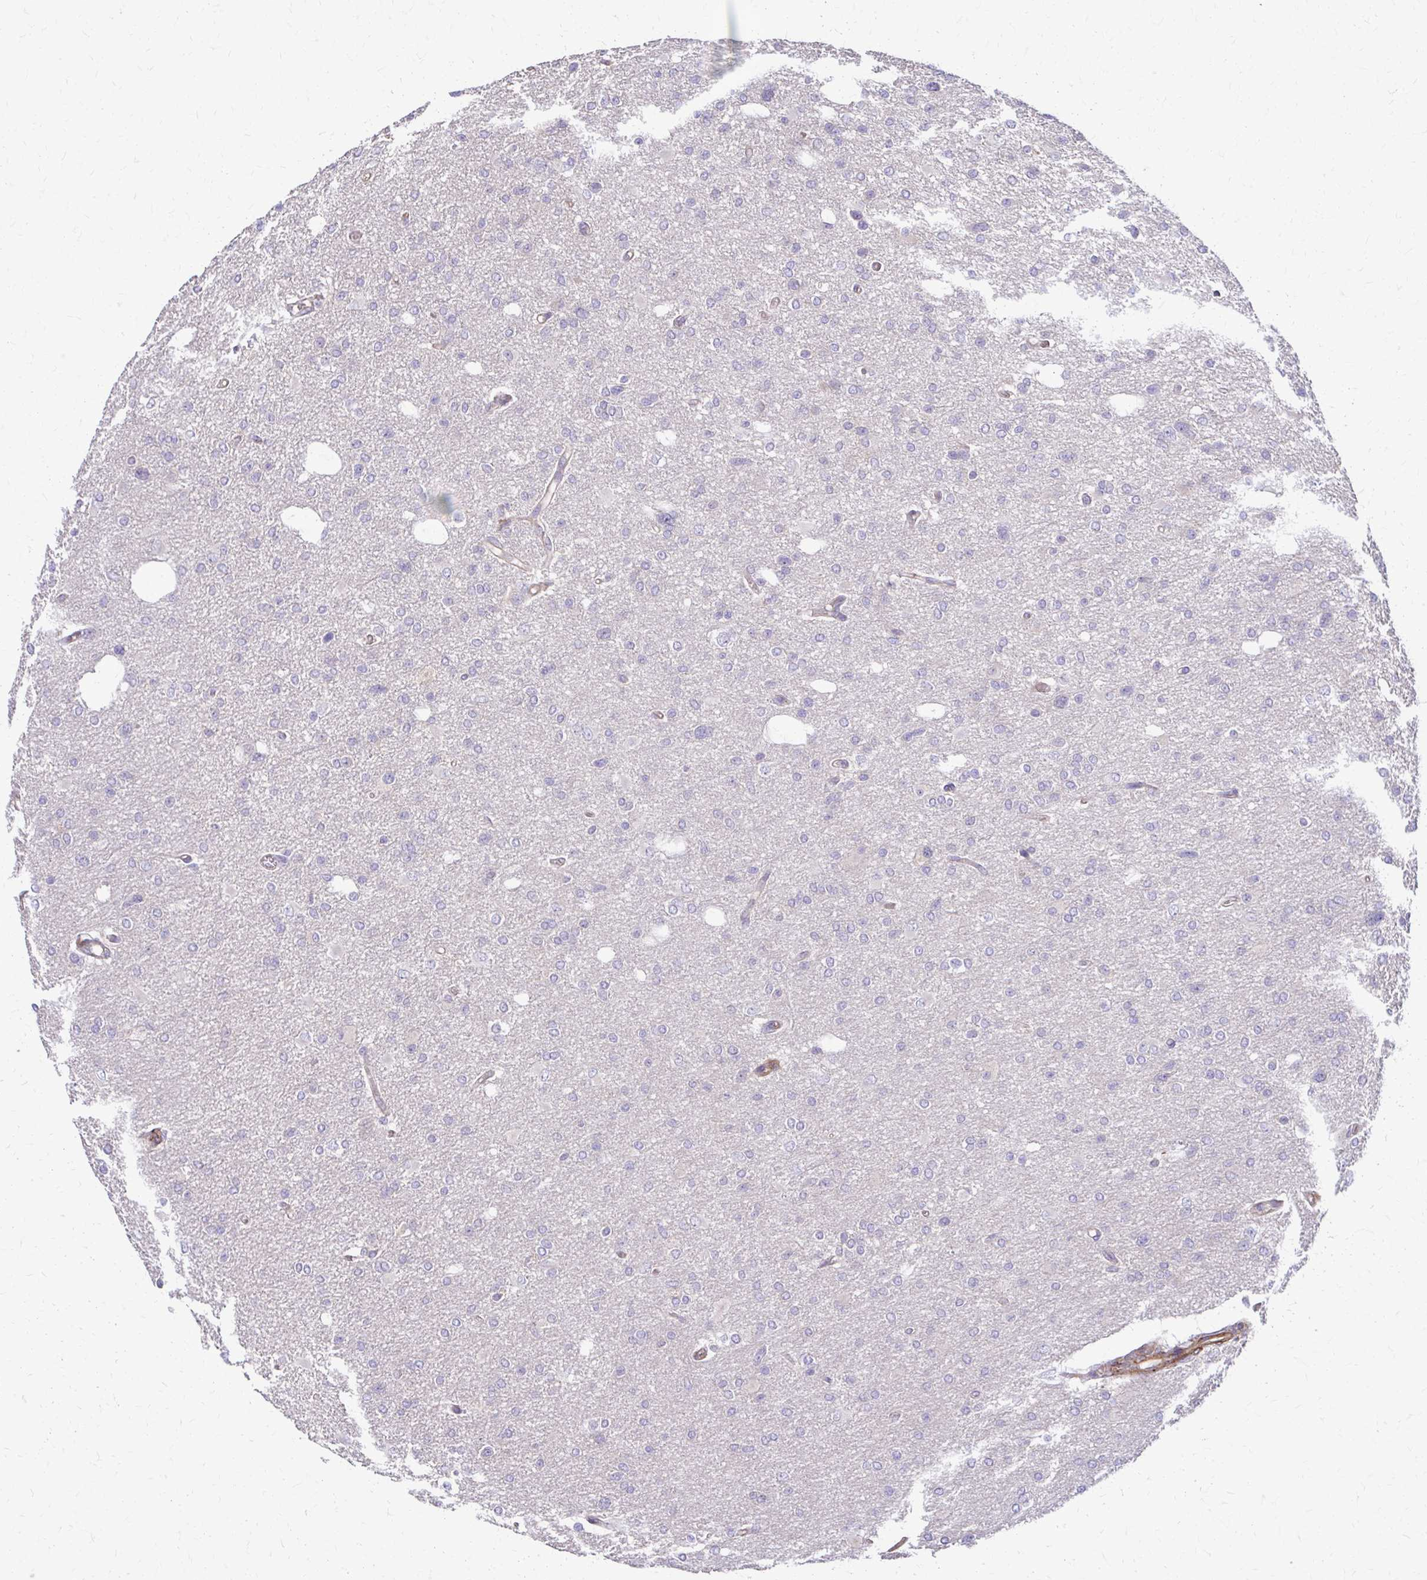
{"staining": {"intensity": "negative", "quantity": "none", "location": "none"}, "tissue": "glioma", "cell_type": "Tumor cells", "image_type": "cancer", "snomed": [{"axis": "morphology", "description": "Glioma, malignant, Low grade"}, {"axis": "topography", "description": "Brain"}], "caption": "The micrograph exhibits no staining of tumor cells in glioma.", "gene": "DSP", "patient": {"sex": "male", "age": 26}}